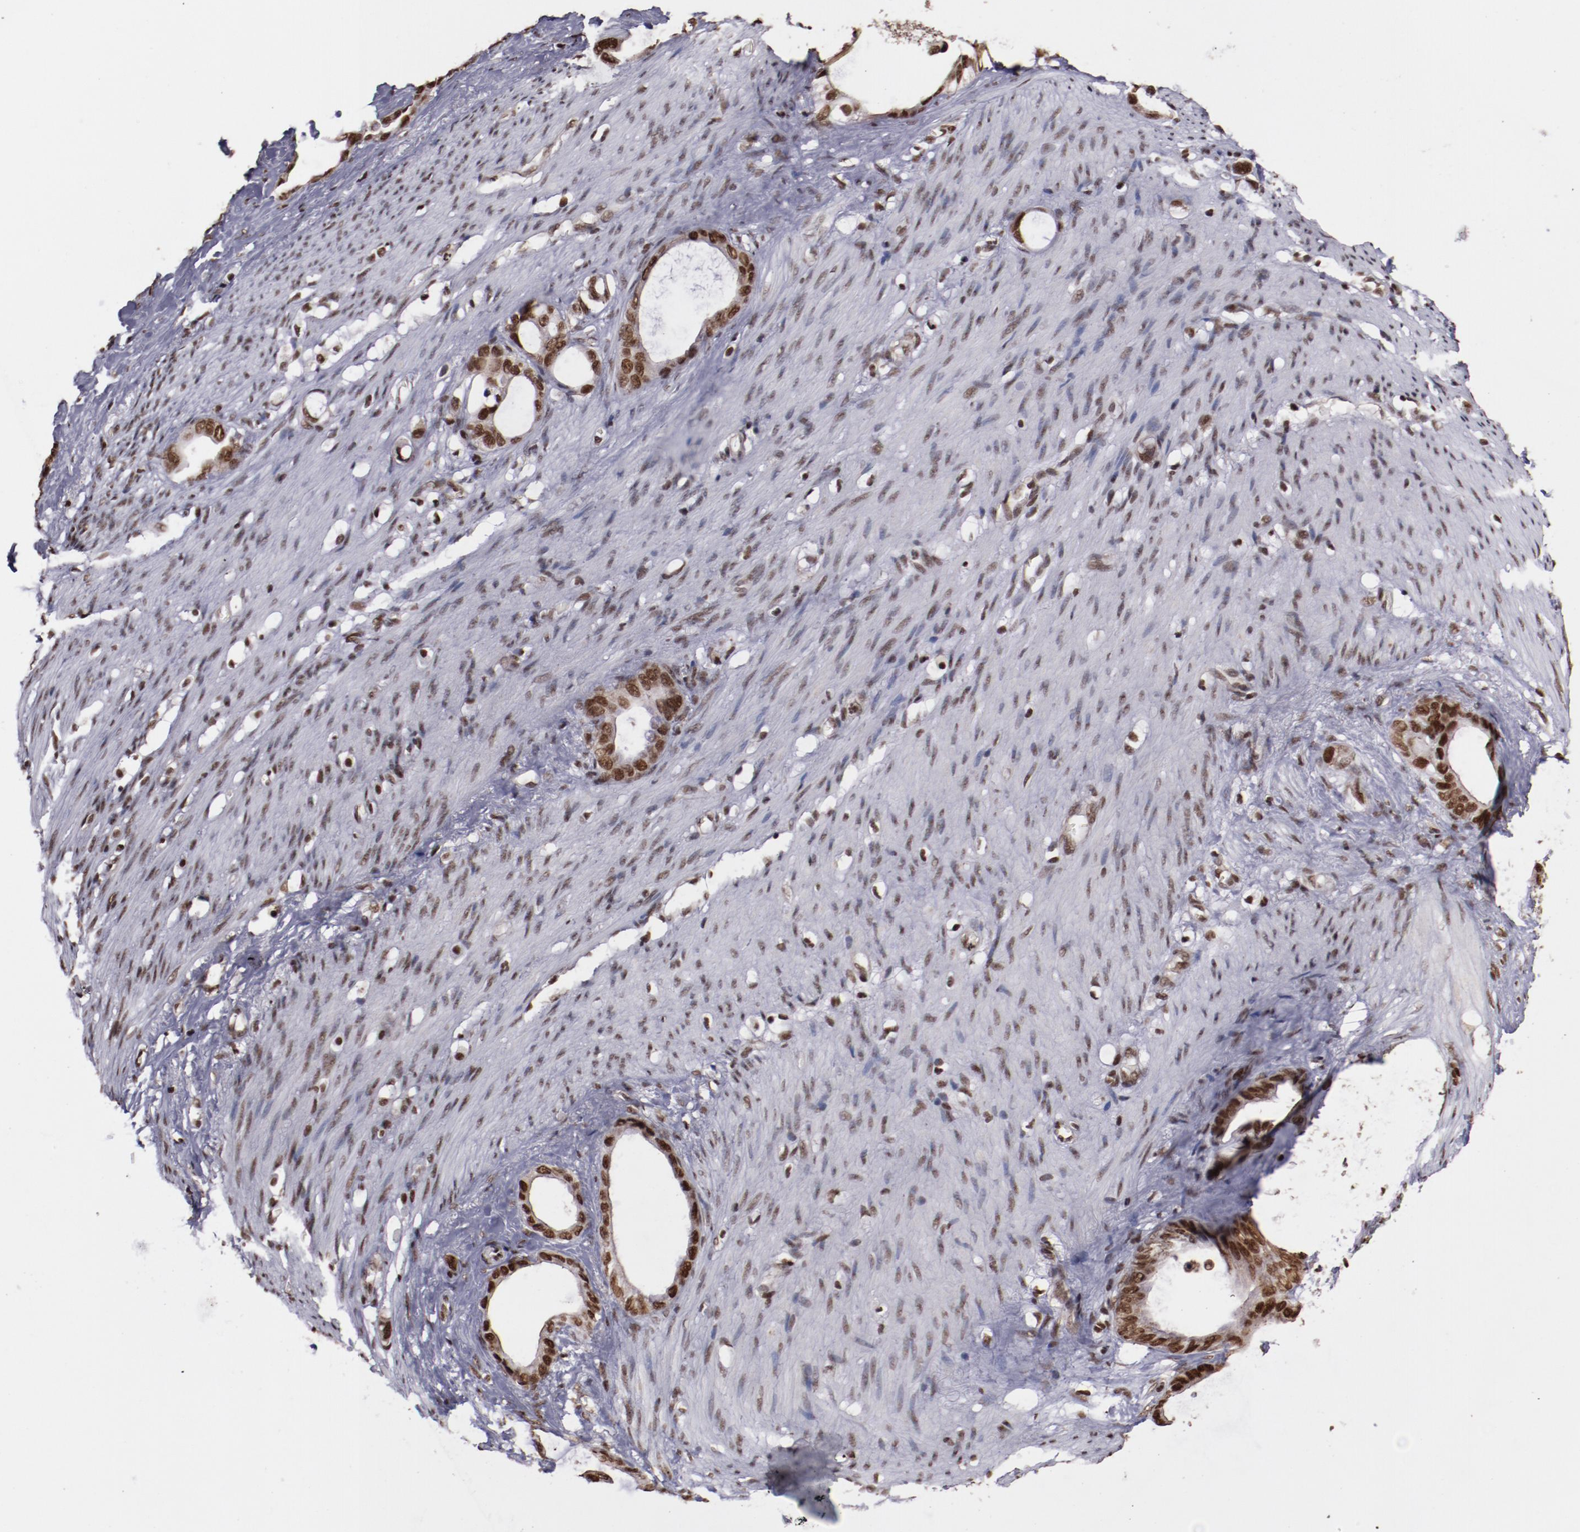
{"staining": {"intensity": "moderate", "quantity": ">75%", "location": "nuclear"}, "tissue": "stomach cancer", "cell_type": "Tumor cells", "image_type": "cancer", "snomed": [{"axis": "morphology", "description": "Adenocarcinoma, NOS"}, {"axis": "topography", "description": "Stomach"}], "caption": "The immunohistochemical stain labels moderate nuclear staining in tumor cells of stomach cancer (adenocarcinoma) tissue.", "gene": "STAG2", "patient": {"sex": "female", "age": 75}}